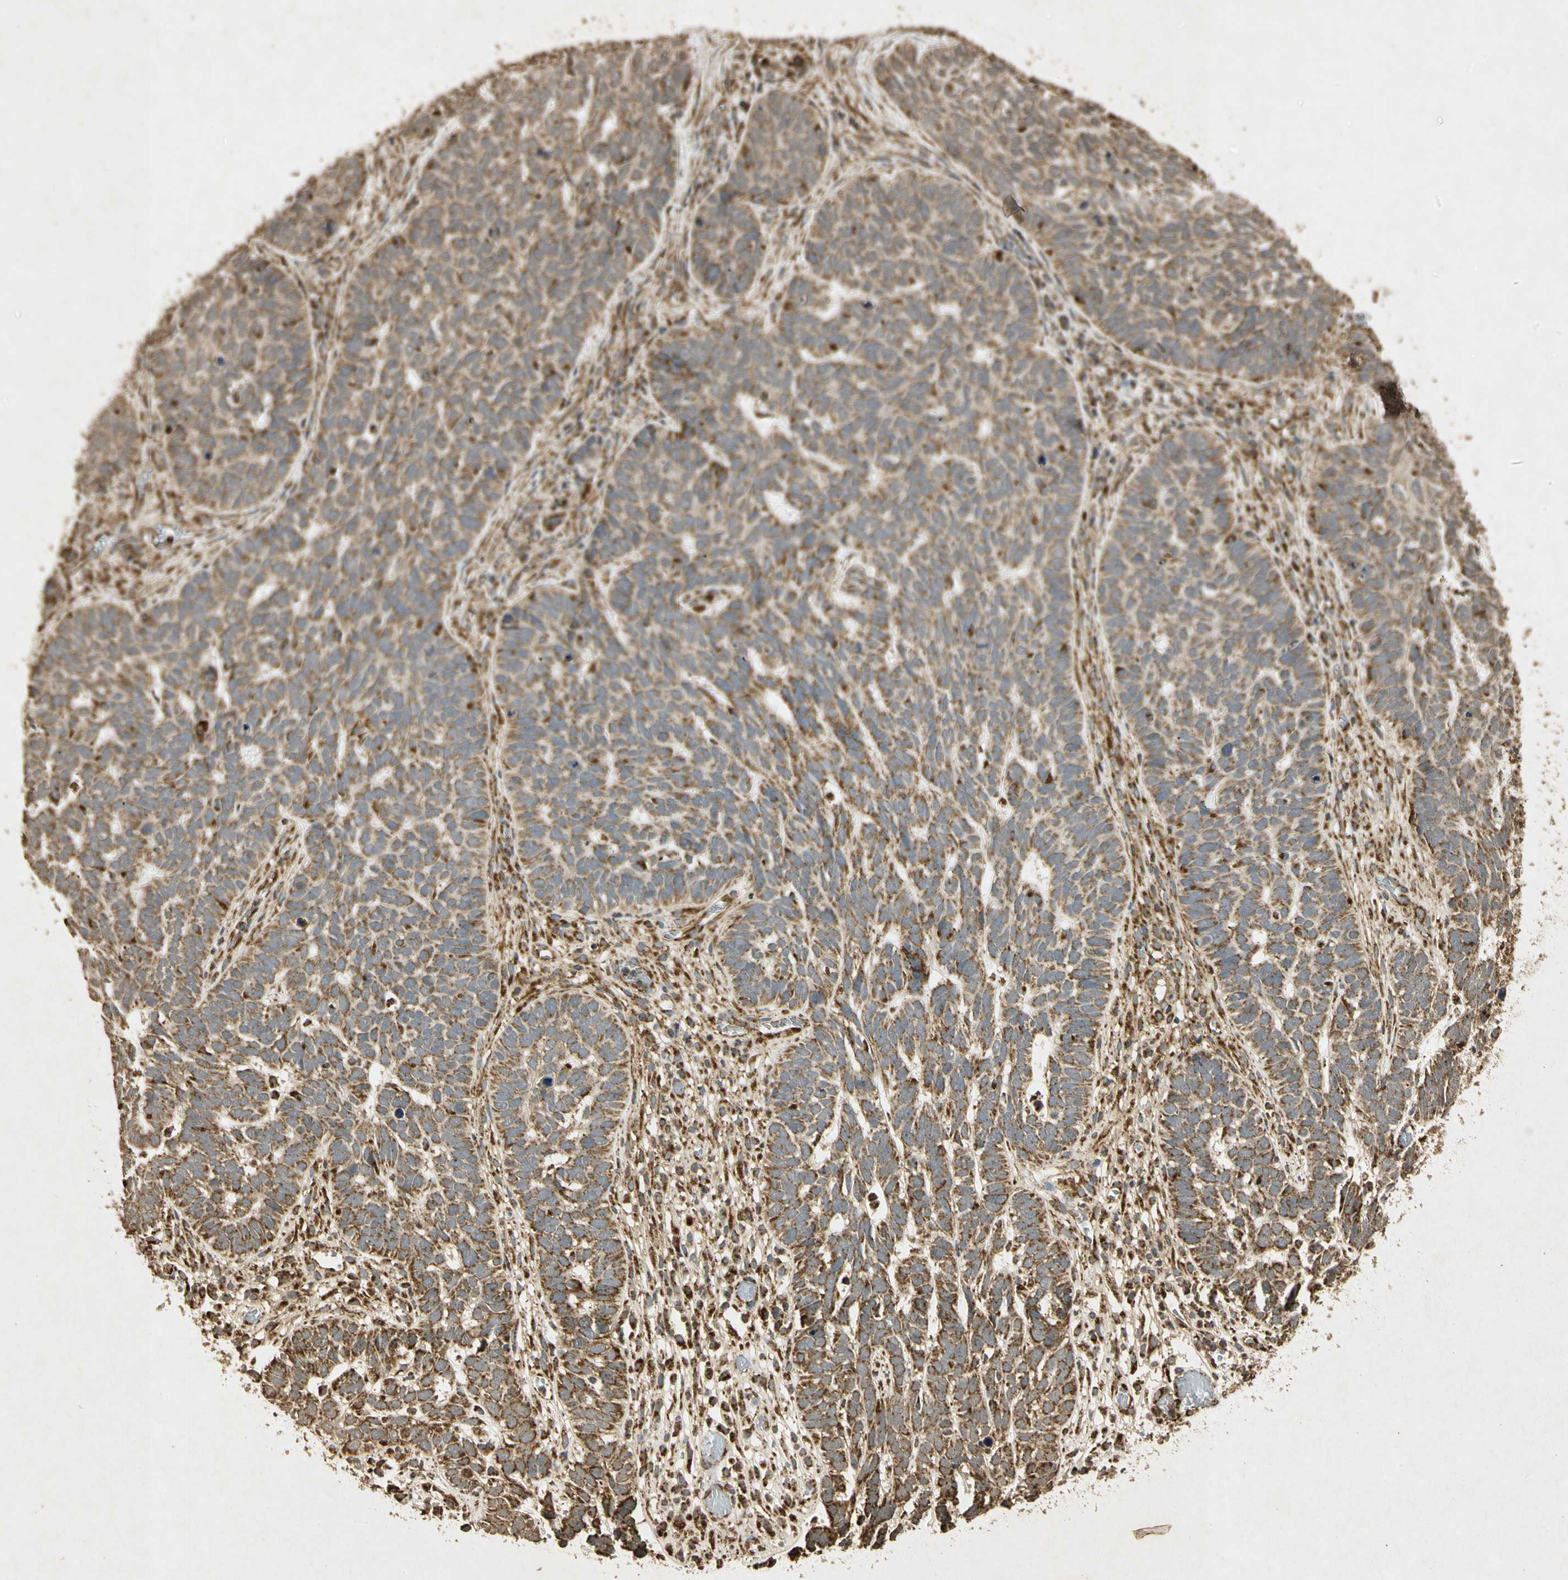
{"staining": {"intensity": "moderate", "quantity": "25%-75%", "location": "none"}, "tissue": "skin cancer", "cell_type": "Tumor cells", "image_type": "cancer", "snomed": [{"axis": "morphology", "description": "Basal cell carcinoma"}, {"axis": "topography", "description": "Skin"}], "caption": "This is a histology image of IHC staining of basal cell carcinoma (skin), which shows moderate staining in the None of tumor cells.", "gene": "PRDX3", "patient": {"sex": "male", "age": 87}}